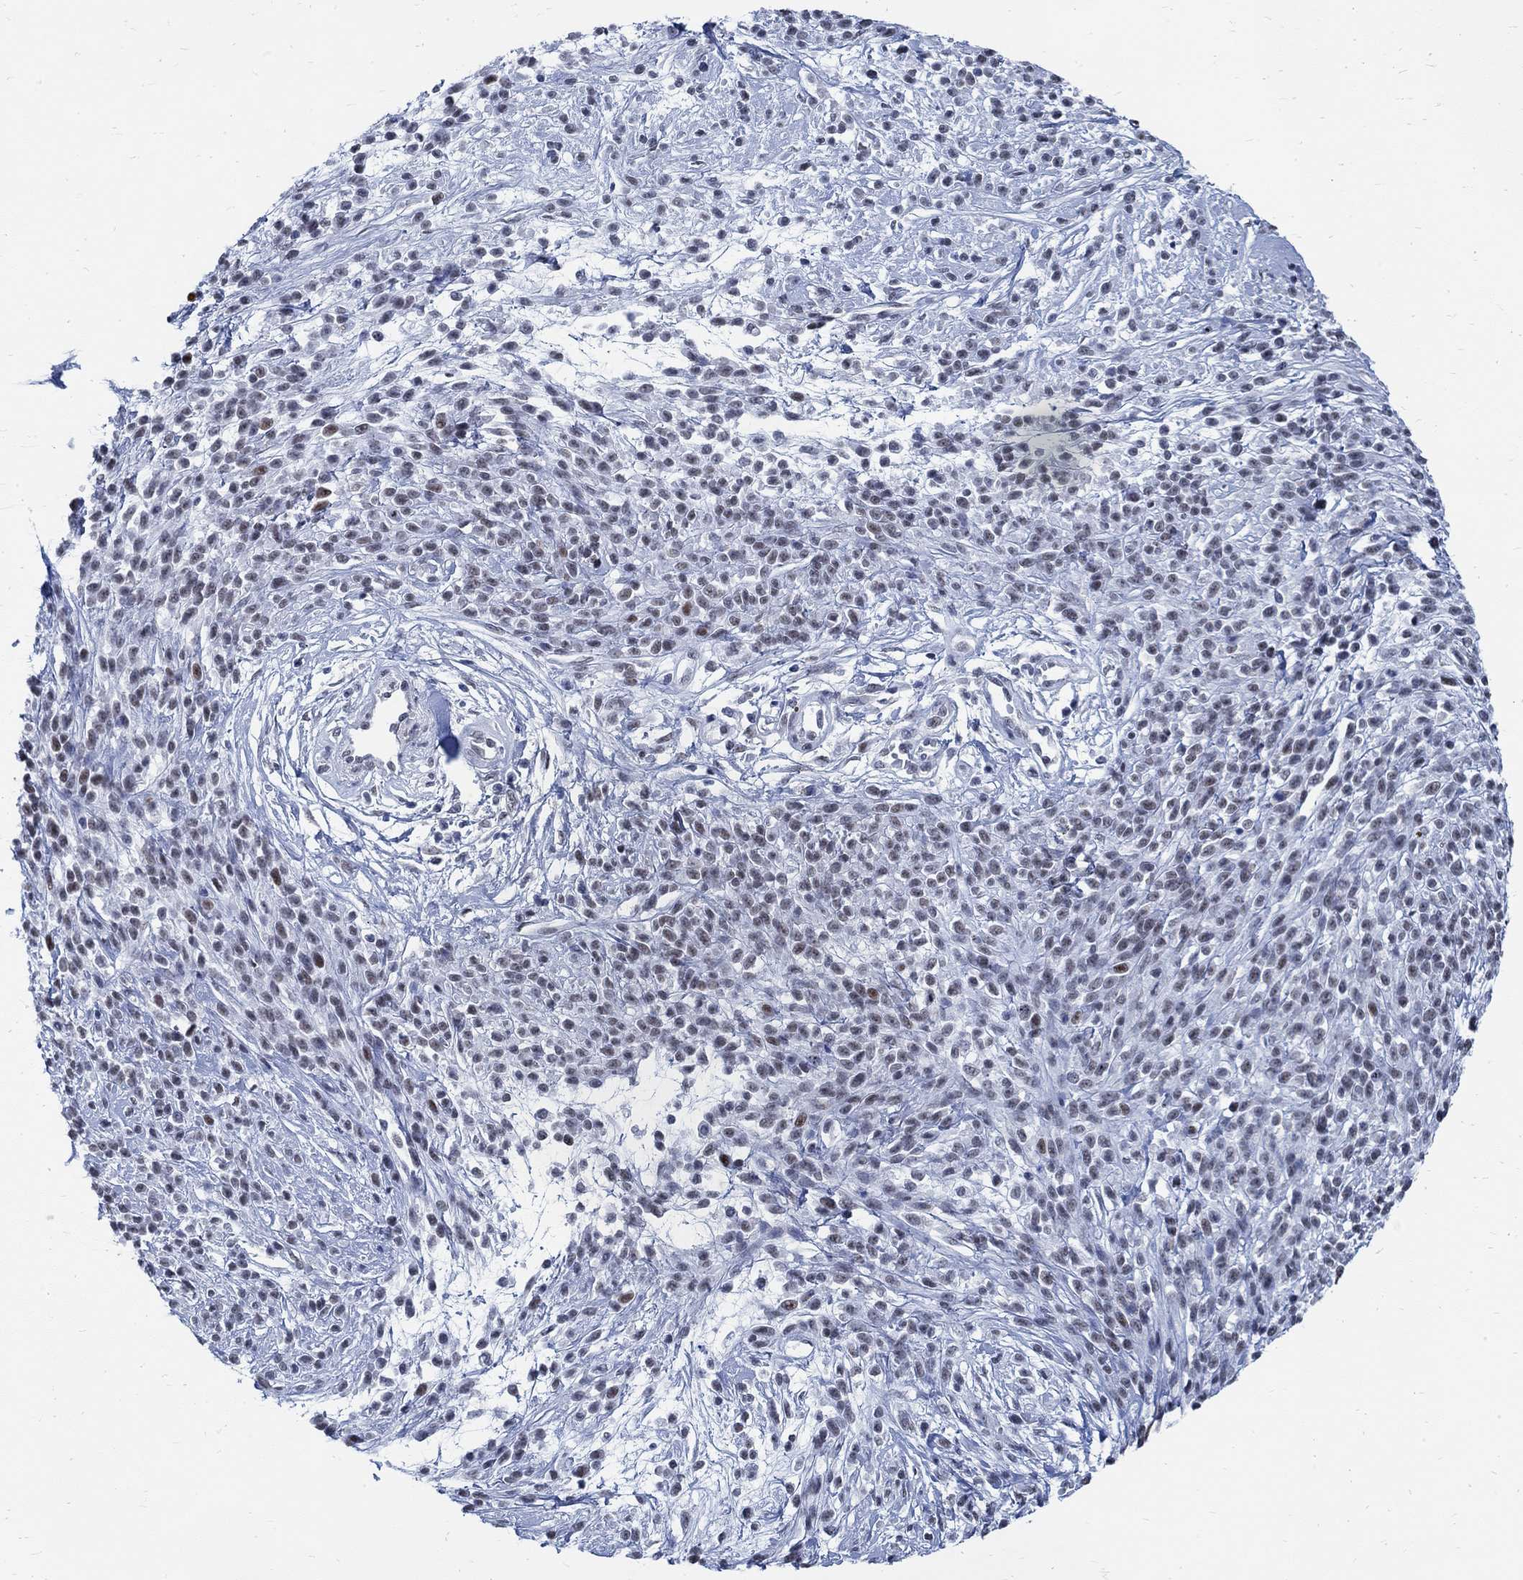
{"staining": {"intensity": "weak", "quantity": "<25%", "location": "nuclear"}, "tissue": "melanoma", "cell_type": "Tumor cells", "image_type": "cancer", "snomed": [{"axis": "morphology", "description": "Malignant melanoma, NOS"}, {"axis": "topography", "description": "Skin"}, {"axis": "topography", "description": "Skin of trunk"}], "caption": "Histopathology image shows no protein expression in tumor cells of malignant melanoma tissue. Nuclei are stained in blue.", "gene": "DLK1", "patient": {"sex": "male", "age": 74}}